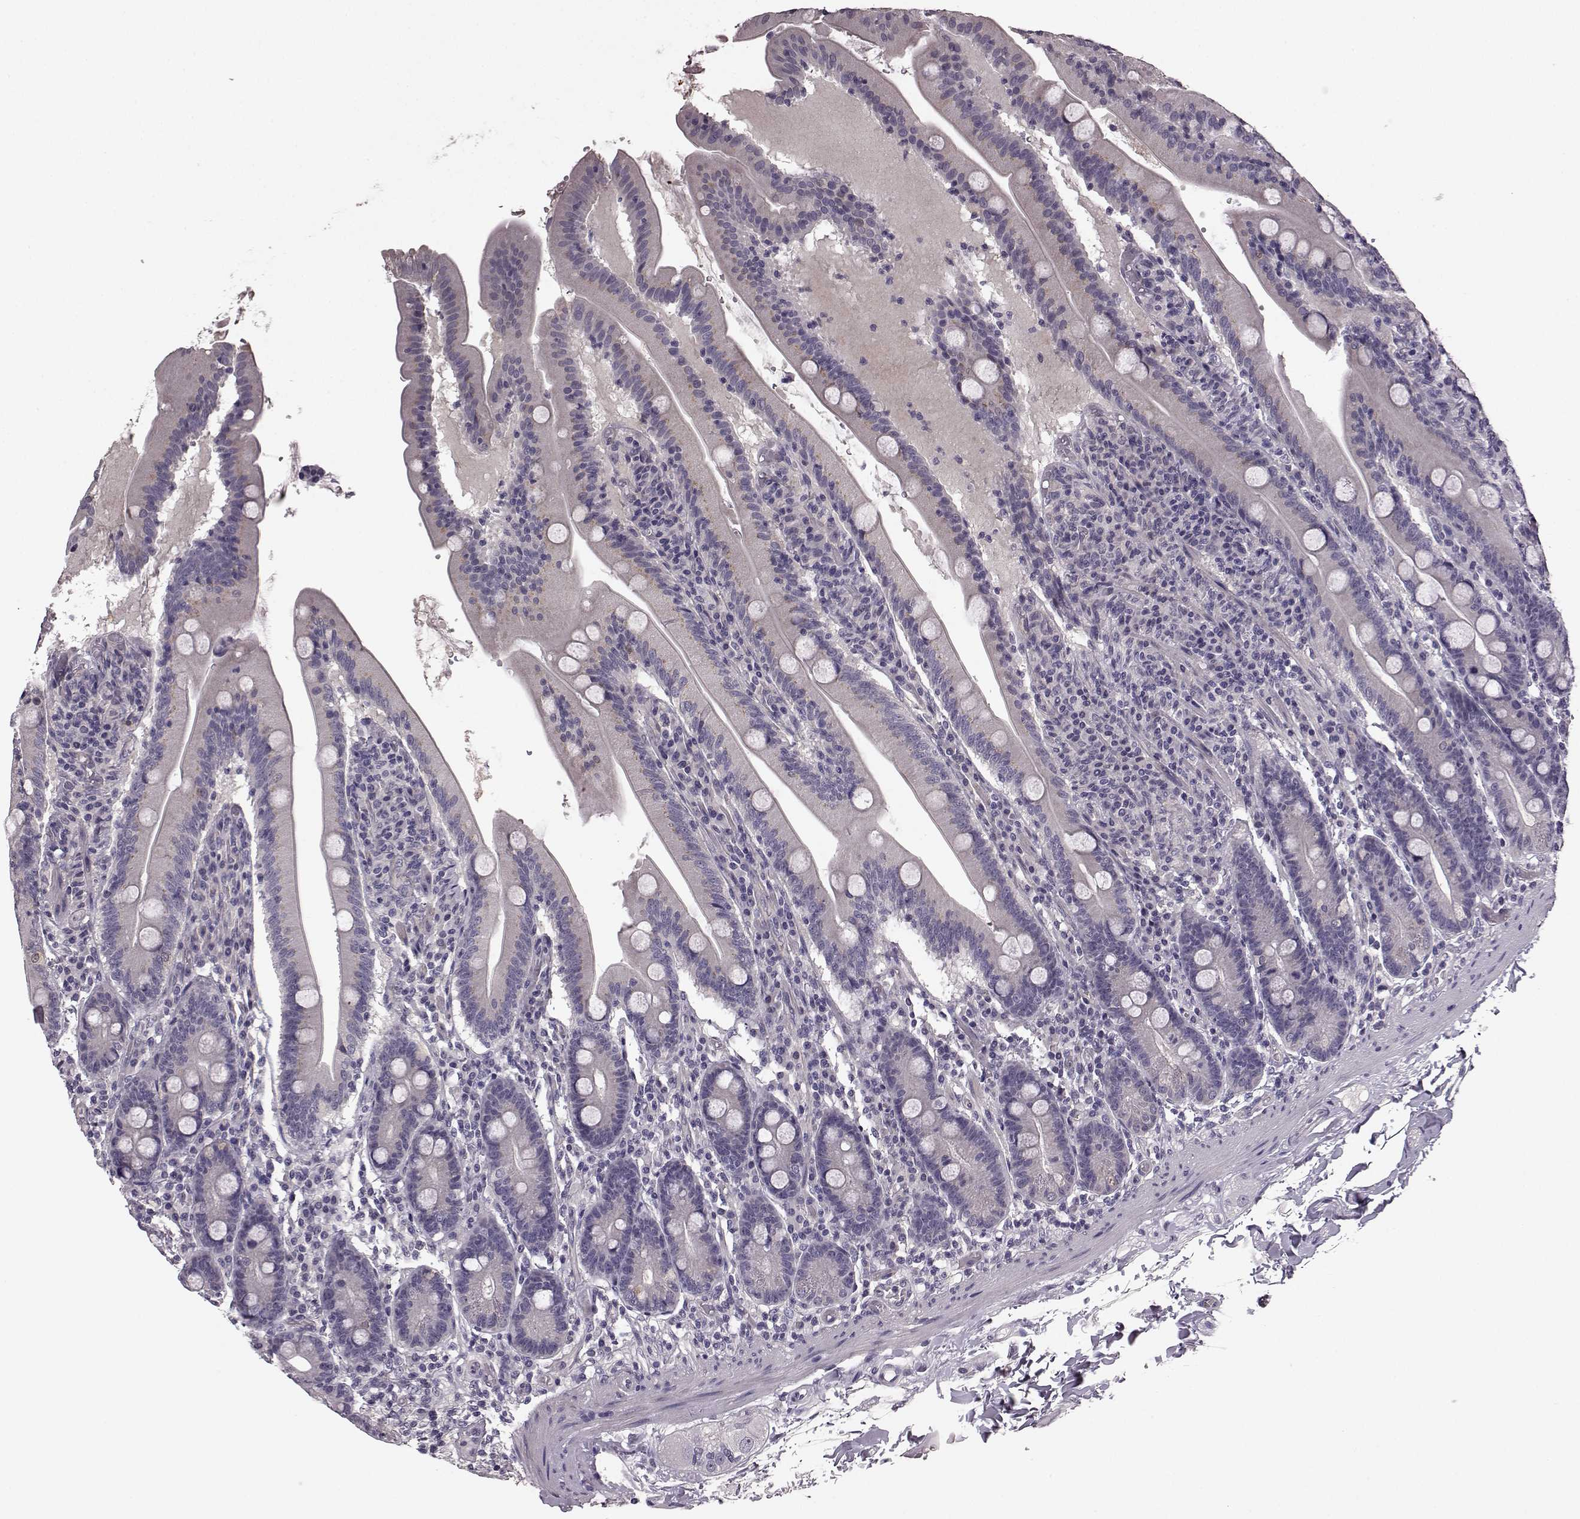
{"staining": {"intensity": "negative", "quantity": "none", "location": "none"}, "tissue": "small intestine", "cell_type": "Glandular cells", "image_type": "normal", "snomed": [{"axis": "morphology", "description": "Normal tissue, NOS"}, {"axis": "topography", "description": "Small intestine"}], "caption": "The micrograph exhibits no significant staining in glandular cells of small intestine.", "gene": "GRK1", "patient": {"sex": "male", "age": 37}}